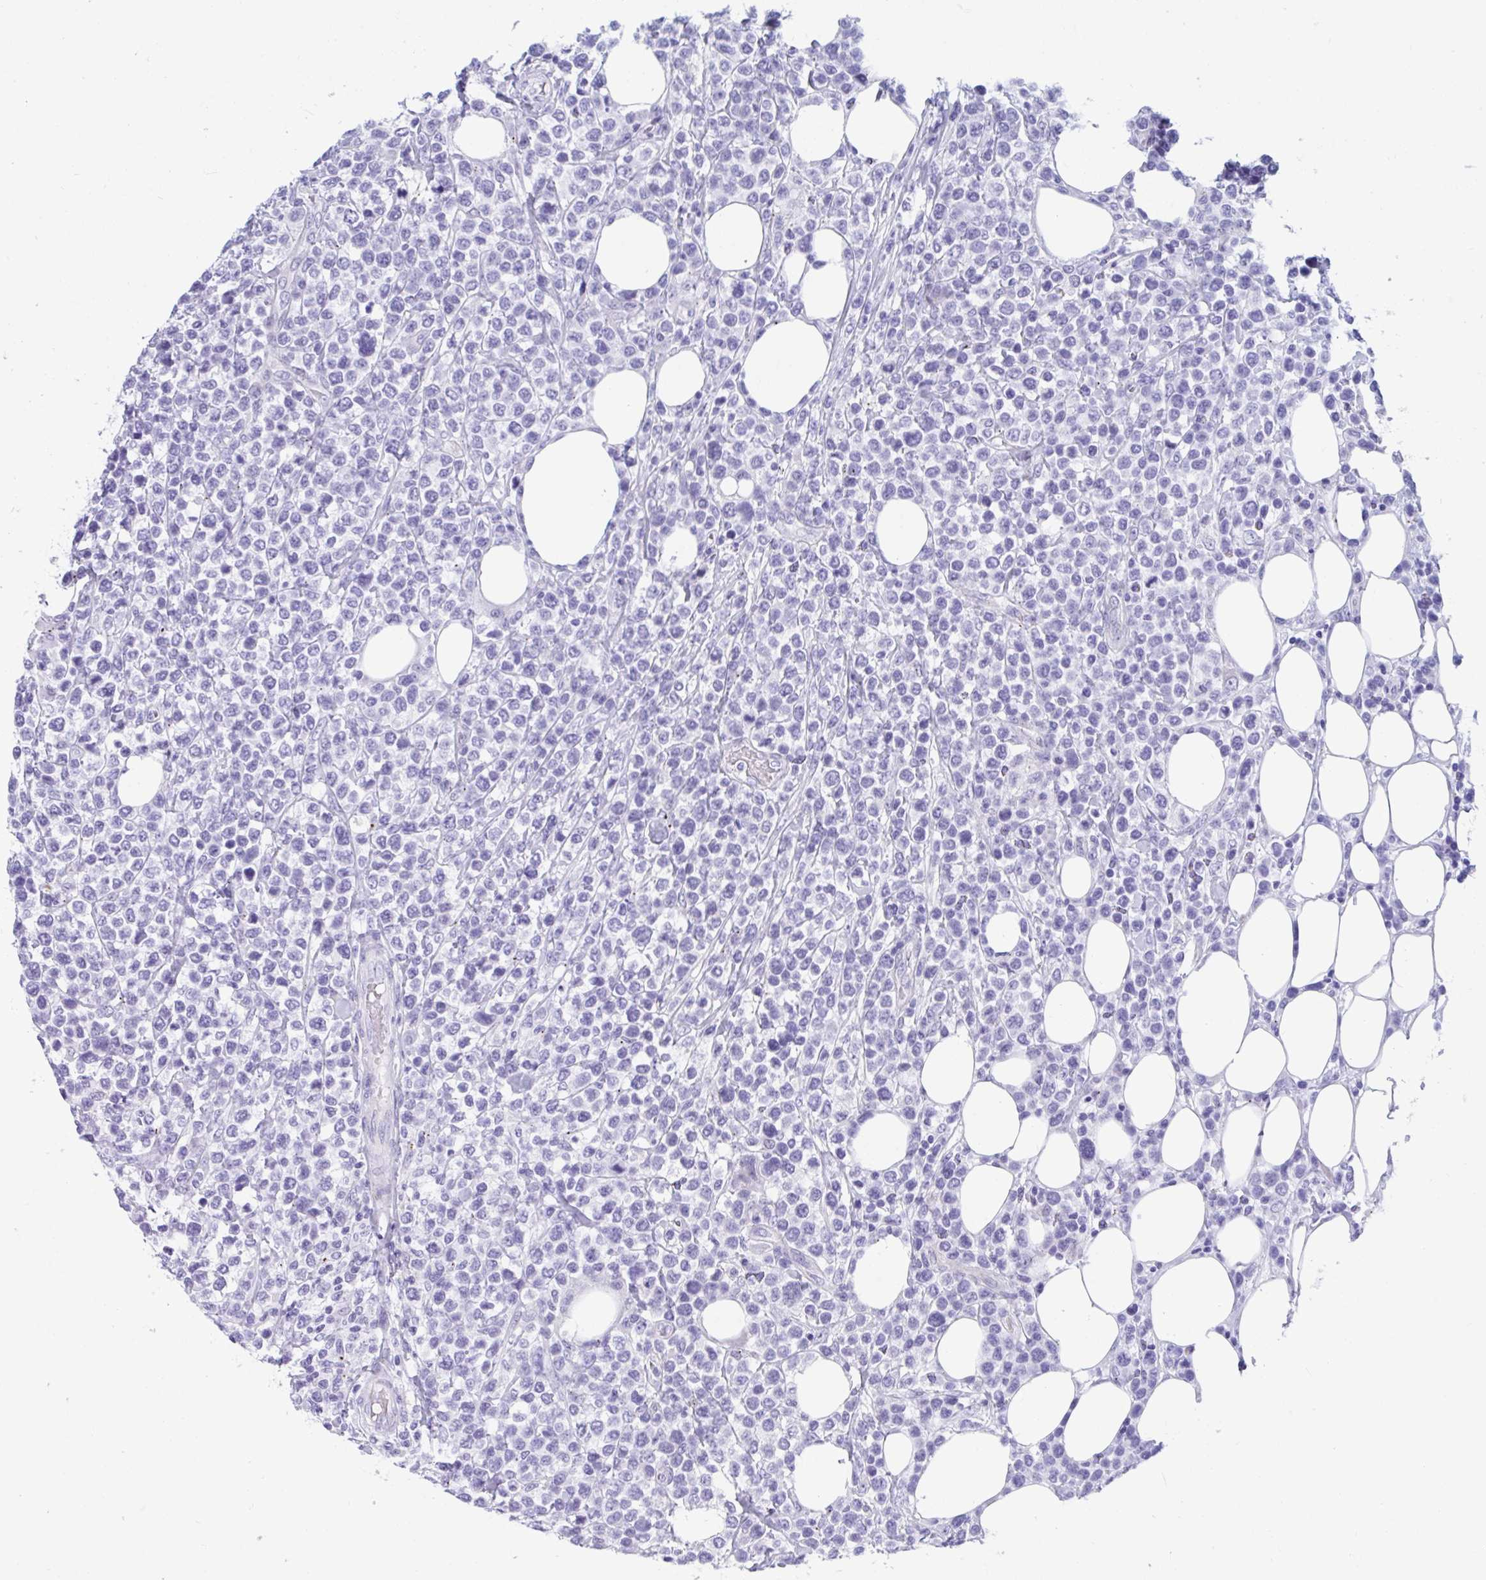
{"staining": {"intensity": "negative", "quantity": "none", "location": "none"}, "tissue": "lymphoma", "cell_type": "Tumor cells", "image_type": "cancer", "snomed": [{"axis": "morphology", "description": "Malignant lymphoma, non-Hodgkin's type, High grade"}, {"axis": "topography", "description": "Soft tissue"}], "caption": "There is no significant staining in tumor cells of malignant lymphoma, non-Hodgkin's type (high-grade).", "gene": "TTC30B", "patient": {"sex": "female", "age": 56}}